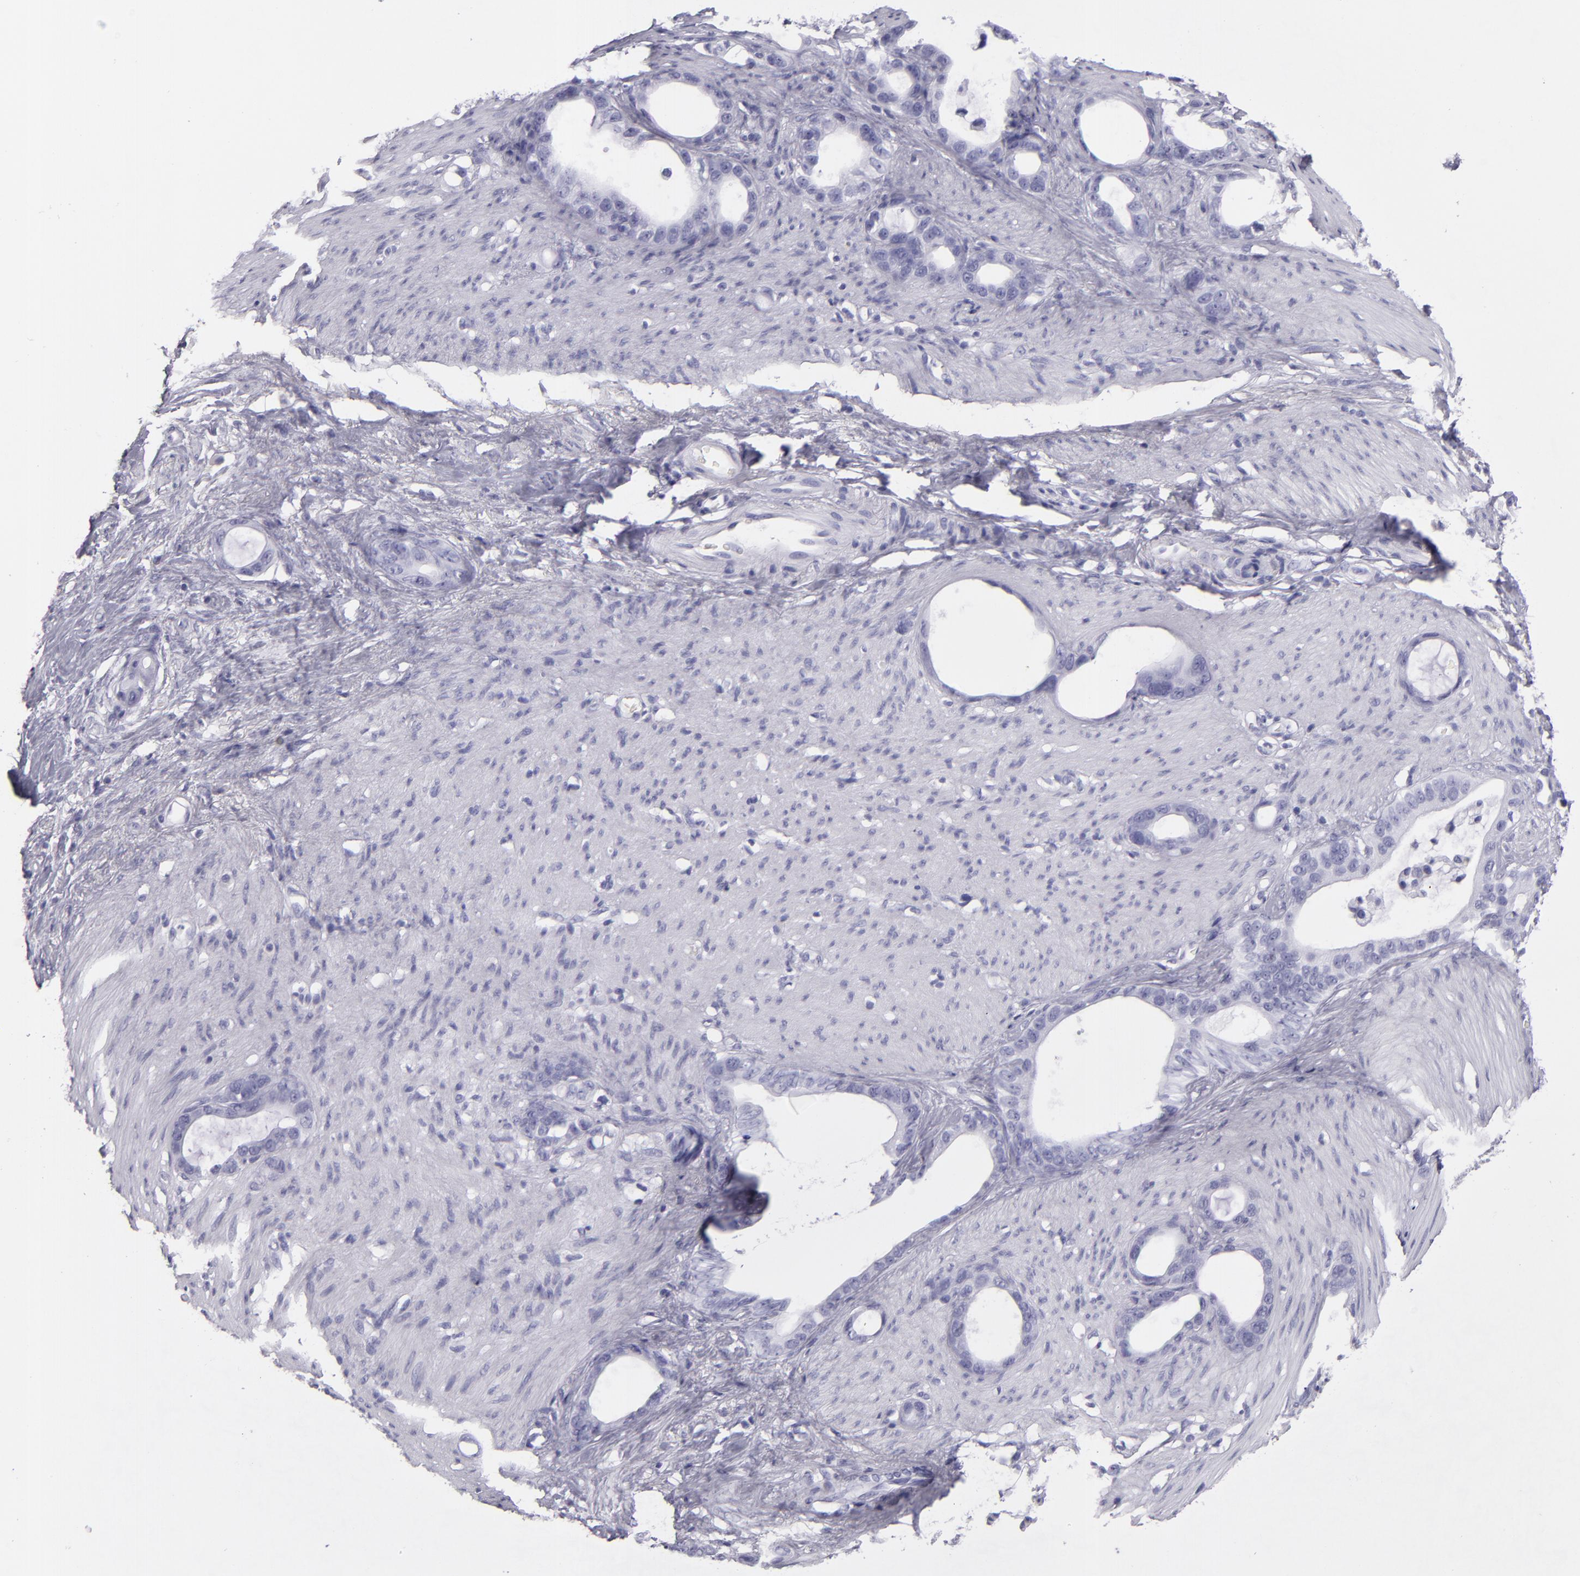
{"staining": {"intensity": "negative", "quantity": "none", "location": "none"}, "tissue": "stomach cancer", "cell_type": "Tumor cells", "image_type": "cancer", "snomed": [{"axis": "morphology", "description": "Adenocarcinoma, NOS"}, {"axis": "topography", "description": "Stomach"}], "caption": "Tumor cells show no significant protein expression in stomach cancer.", "gene": "CR2", "patient": {"sex": "female", "age": 75}}